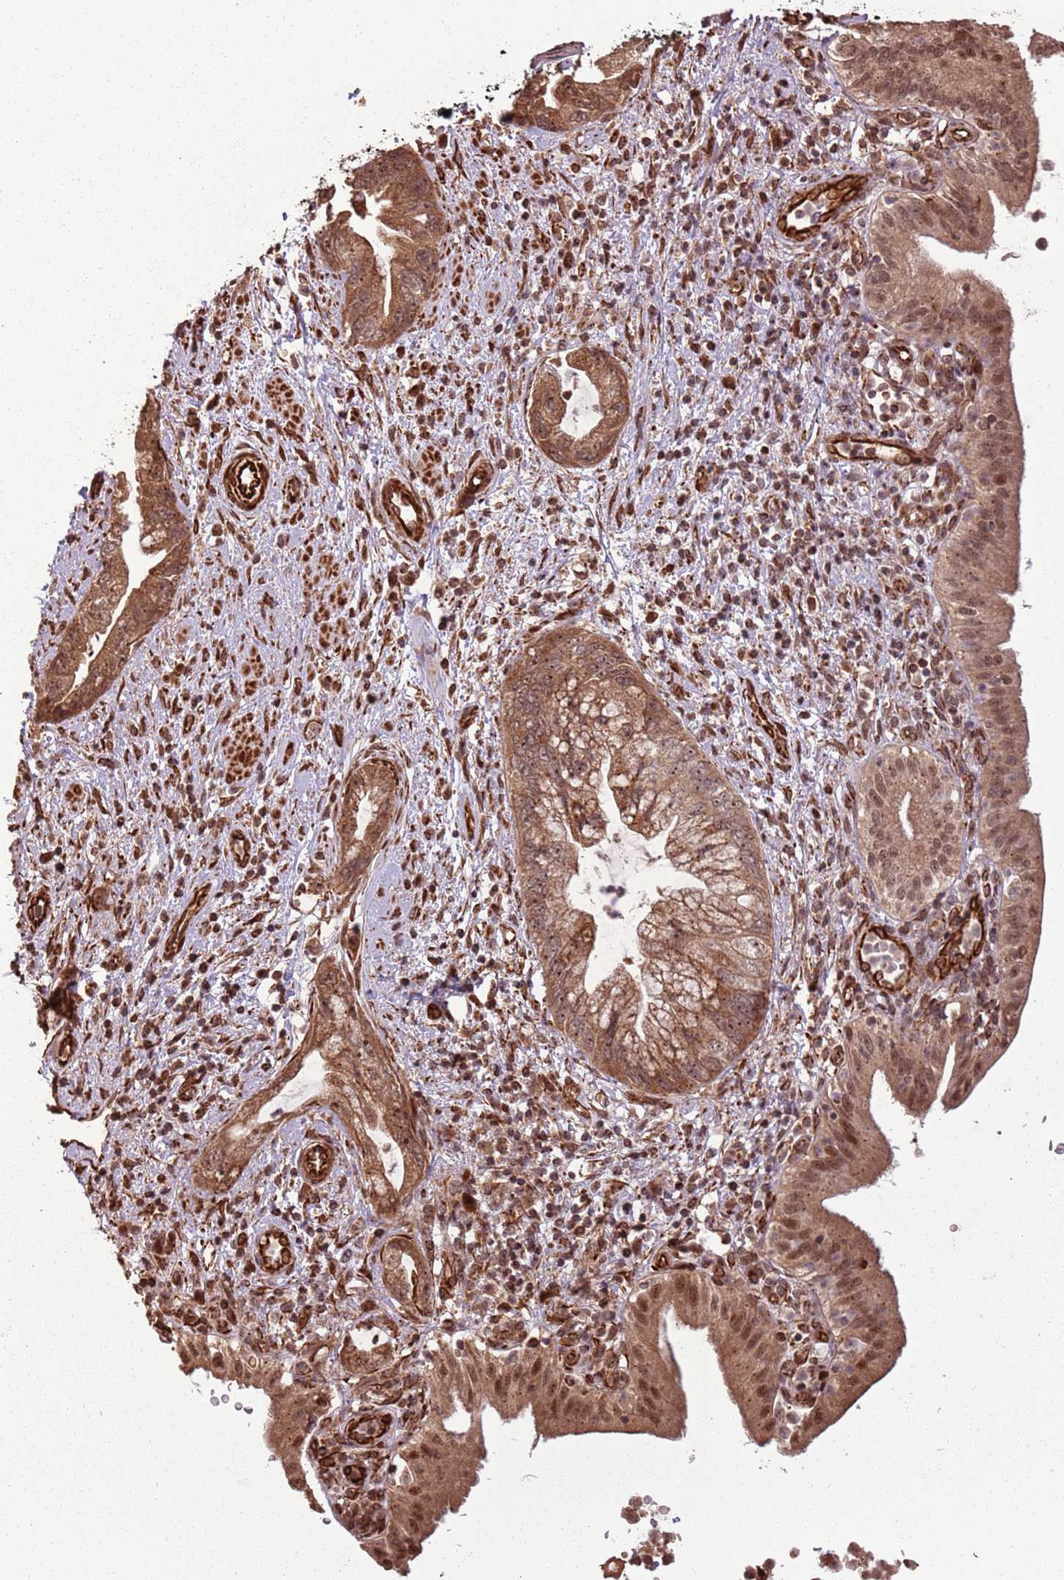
{"staining": {"intensity": "moderate", "quantity": ">75%", "location": "cytoplasmic/membranous,nuclear"}, "tissue": "pancreatic cancer", "cell_type": "Tumor cells", "image_type": "cancer", "snomed": [{"axis": "morphology", "description": "Adenocarcinoma, NOS"}, {"axis": "topography", "description": "Pancreas"}], "caption": "IHC (DAB (3,3'-diaminobenzidine)) staining of pancreatic adenocarcinoma reveals moderate cytoplasmic/membranous and nuclear protein positivity in about >75% of tumor cells.", "gene": "ADAMTS3", "patient": {"sex": "female", "age": 73}}